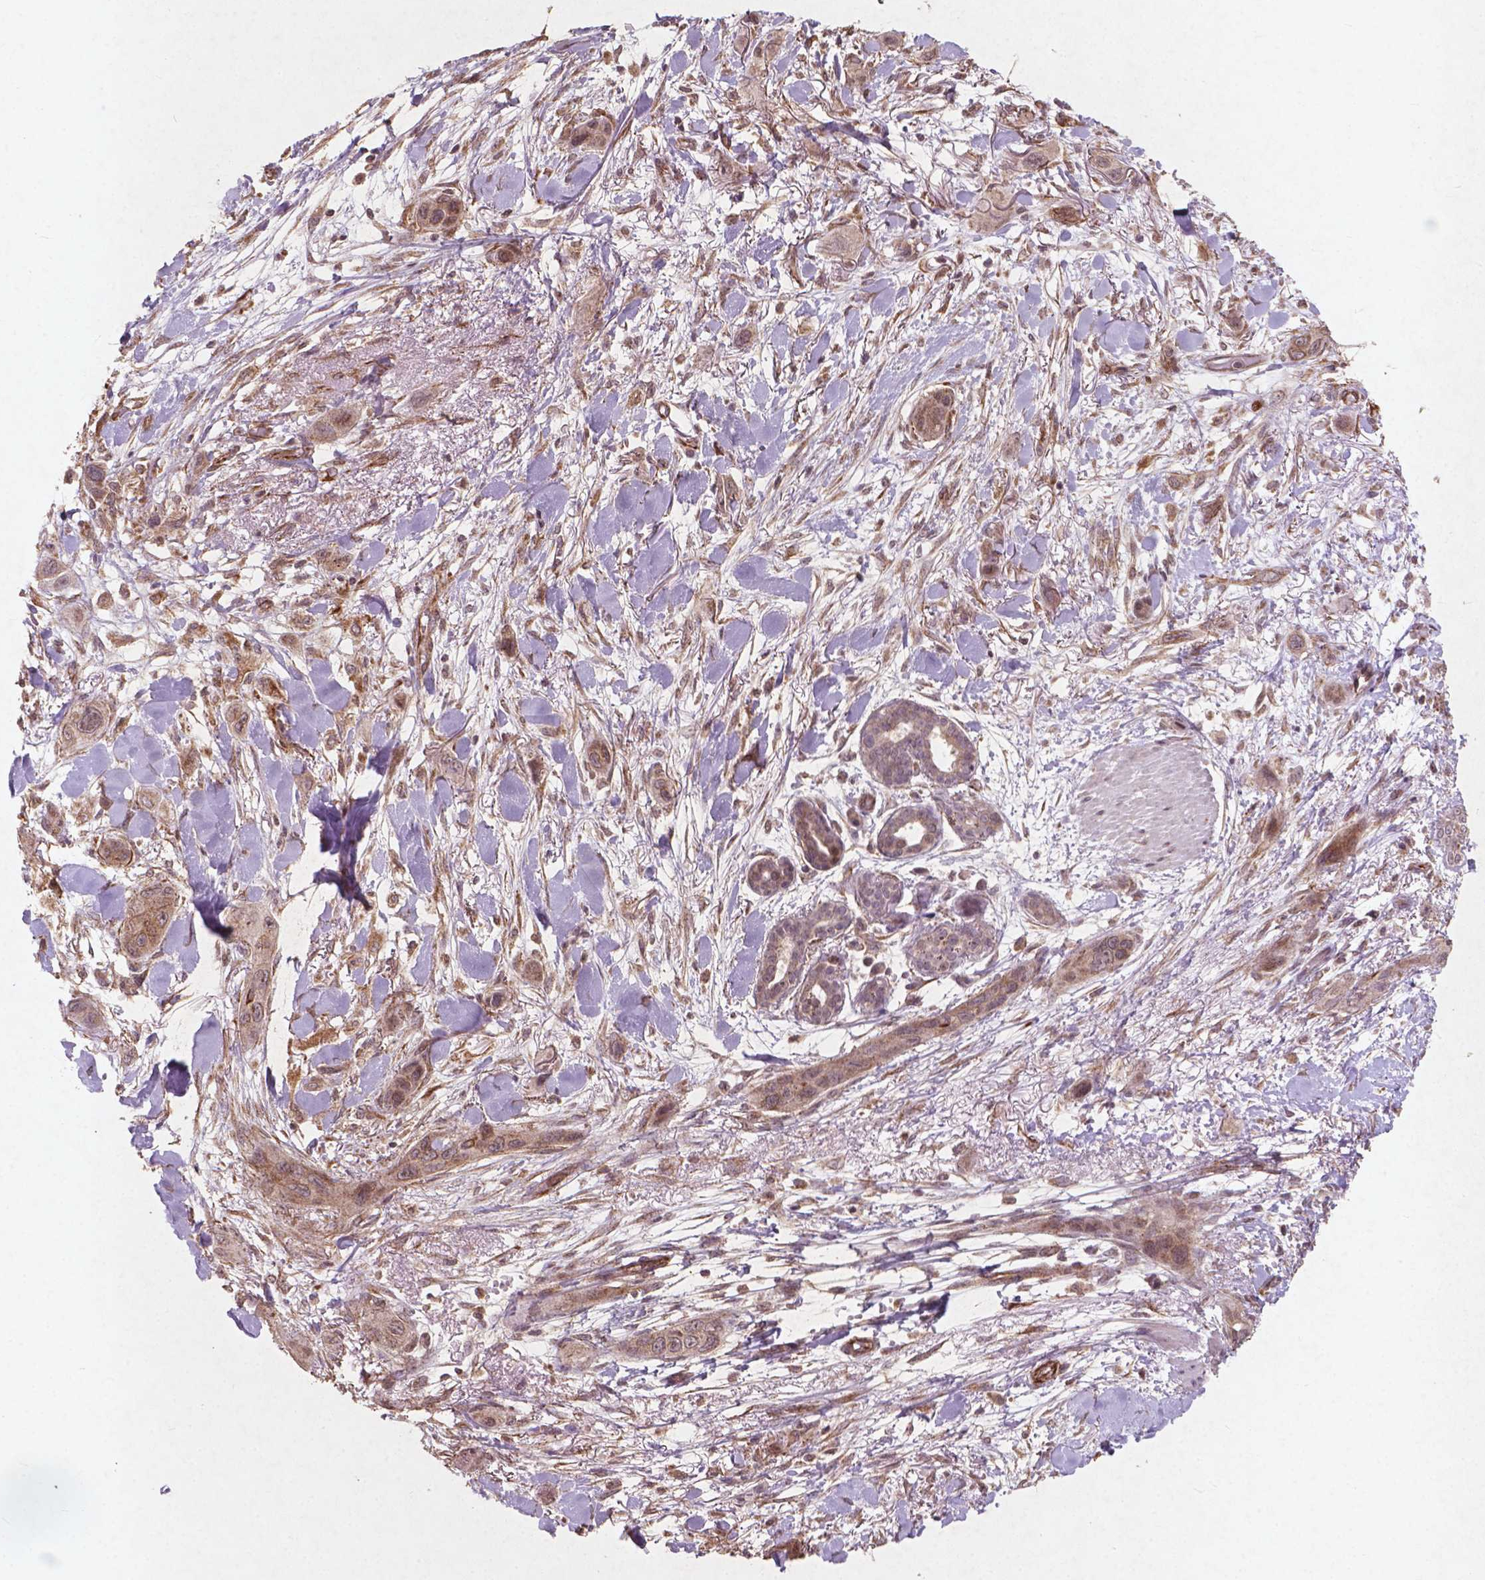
{"staining": {"intensity": "weak", "quantity": ">75%", "location": "cytoplasmic/membranous,nuclear"}, "tissue": "skin cancer", "cell_type": "Tumor cells", "image_type": "cancer", "snomed": [{"axis": "morphology", "description": "Squamous cell carcinoma, NOS"}, {"axis": "topography", "description": "Skin"}], "caption": "The histopathology image reveals immunohistochemical staining of skin squamous cell carcinoma. There is weak cytoplasmic/membranous and nuclear staining is present in about >75% of tumor cells. The protein of interest is shown in brown color, while the nuclei are stained blue.", "gene": "SMAD2", "patient": {"sex": "male", "age": 79}}